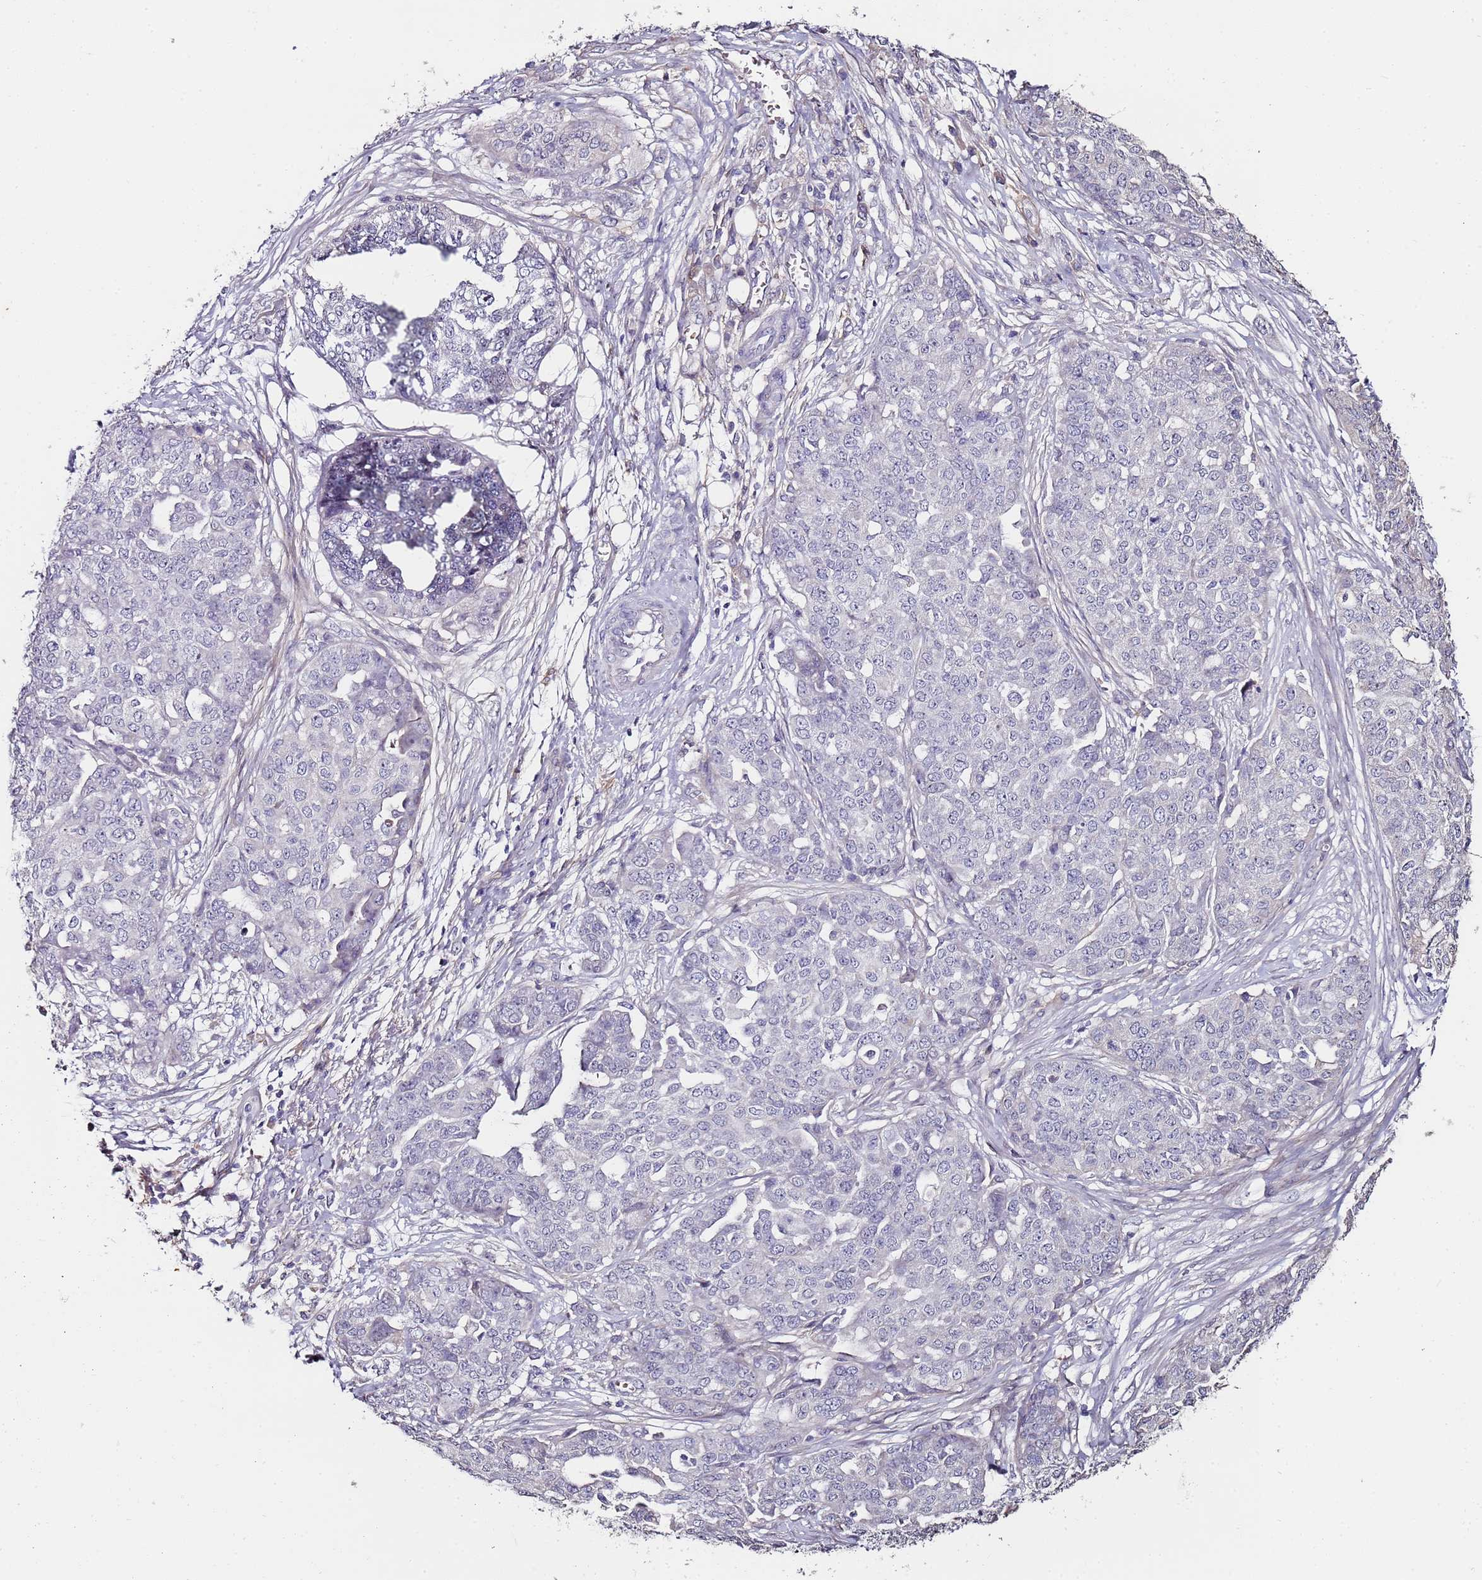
{"staining": {"intensity": "negative", "quantity": "none", "location": "none"}, "tissue": "ovarian cancer", "cell_type": "Tumor cells", "image_type": "cancer", "snomed": [{"axis": "morphology", "description": "Cystadenocarcinoma, serous, NOS"}, {"axis": "topography", "description": "Soft tissue"}, {"axis": "topography", "description": "Ovary"}], "caption": "DAB (3,3'-diaminobenzidine) immunohistochemical staining of human ovarian cancer exhibits no significant staining in tumor cells.", "gene": "C3orf80", "patient": {"sex": "female", "age": 57}}